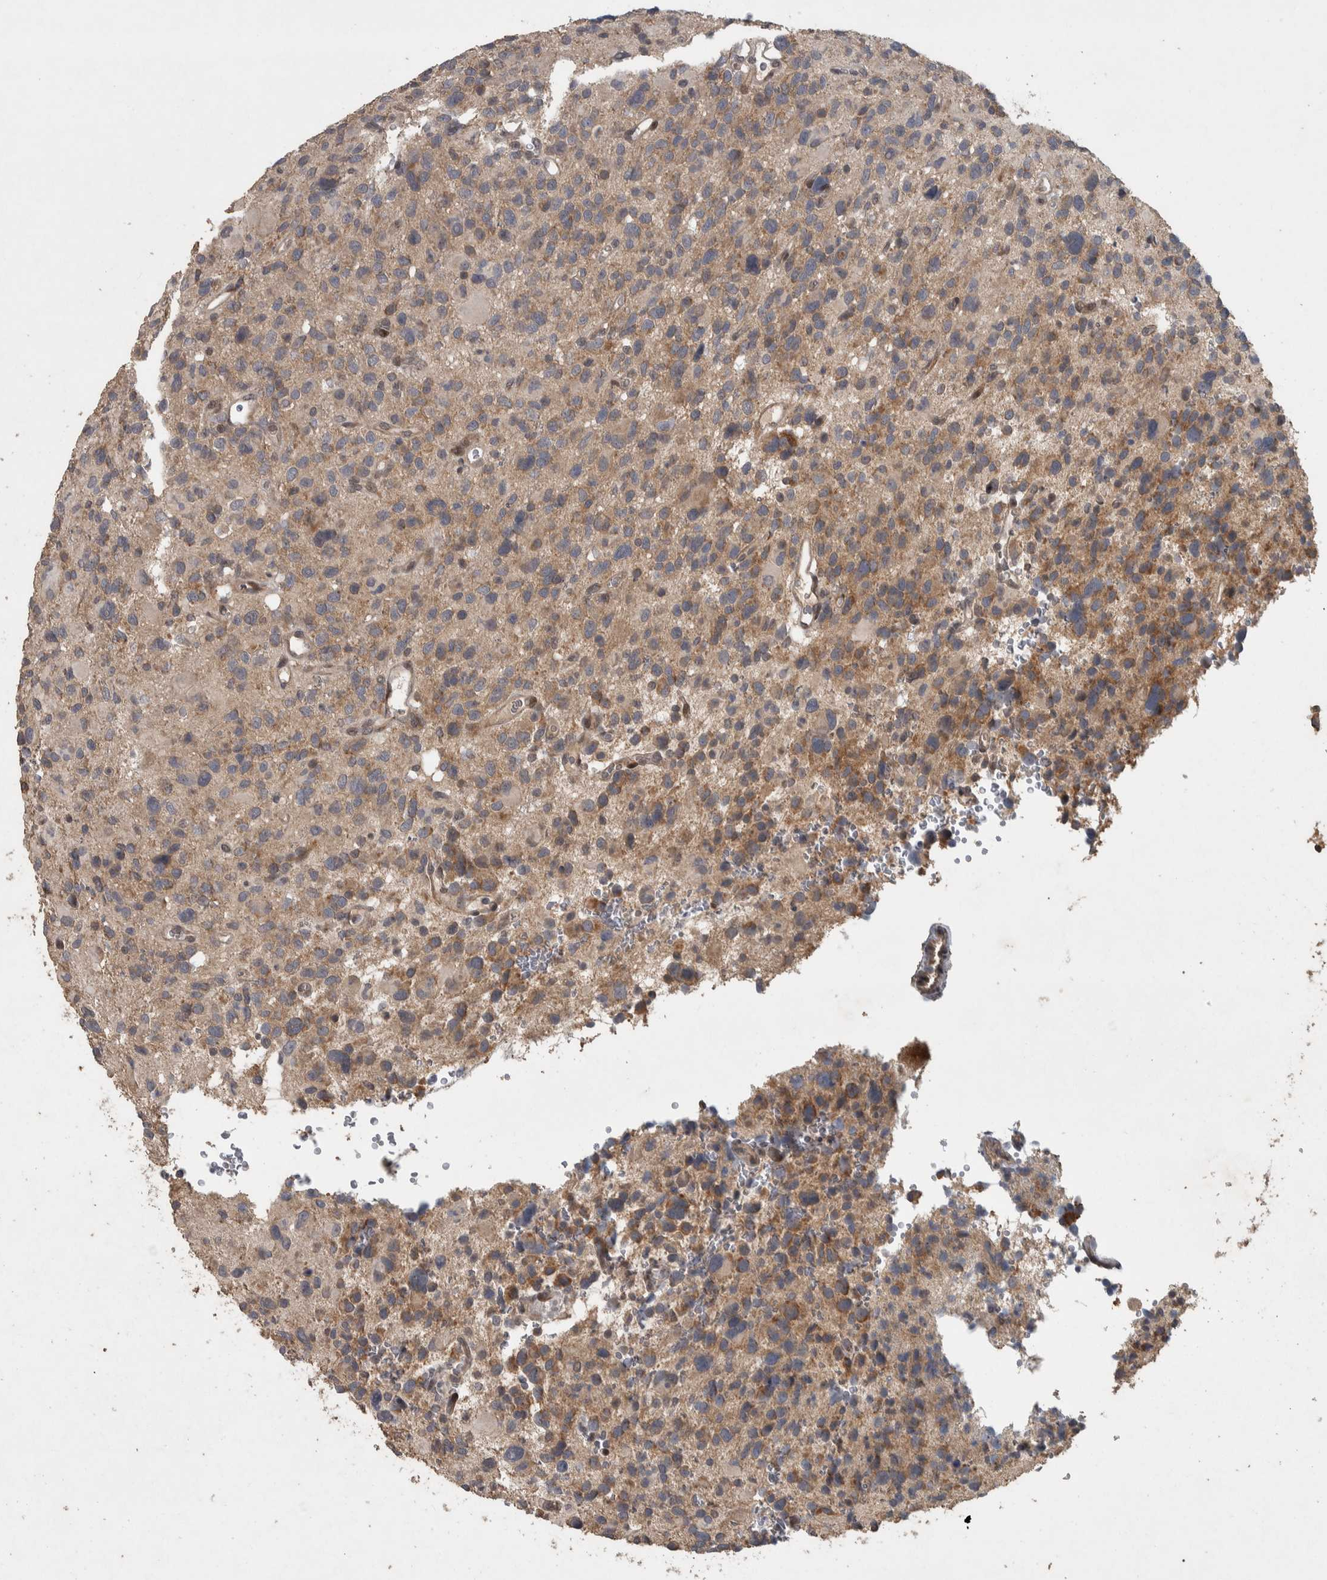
{"staining": {"intensity": "moderate", "quantity": ">75%", "location": "cytoplasmic/membranous"}, "tissue": "glioma", "cell_type": "Tumor cells", "image_type": "cancer", "snomed": [{"axis": "morphology", "description": "Glioma, malignant, High grade"}, {"axis": "topography", "description": "Brain"}], "caption": "This image displays malignant glioma (high-grade) stained with IHC to label a protein in brown. The cytoplasmic/membranous of tumor cells show moderate positivity for the protein. Nuclei are counter-stained blue.", "gene": "ERAL1", "patient": {"sex": "male", "age": 48}}